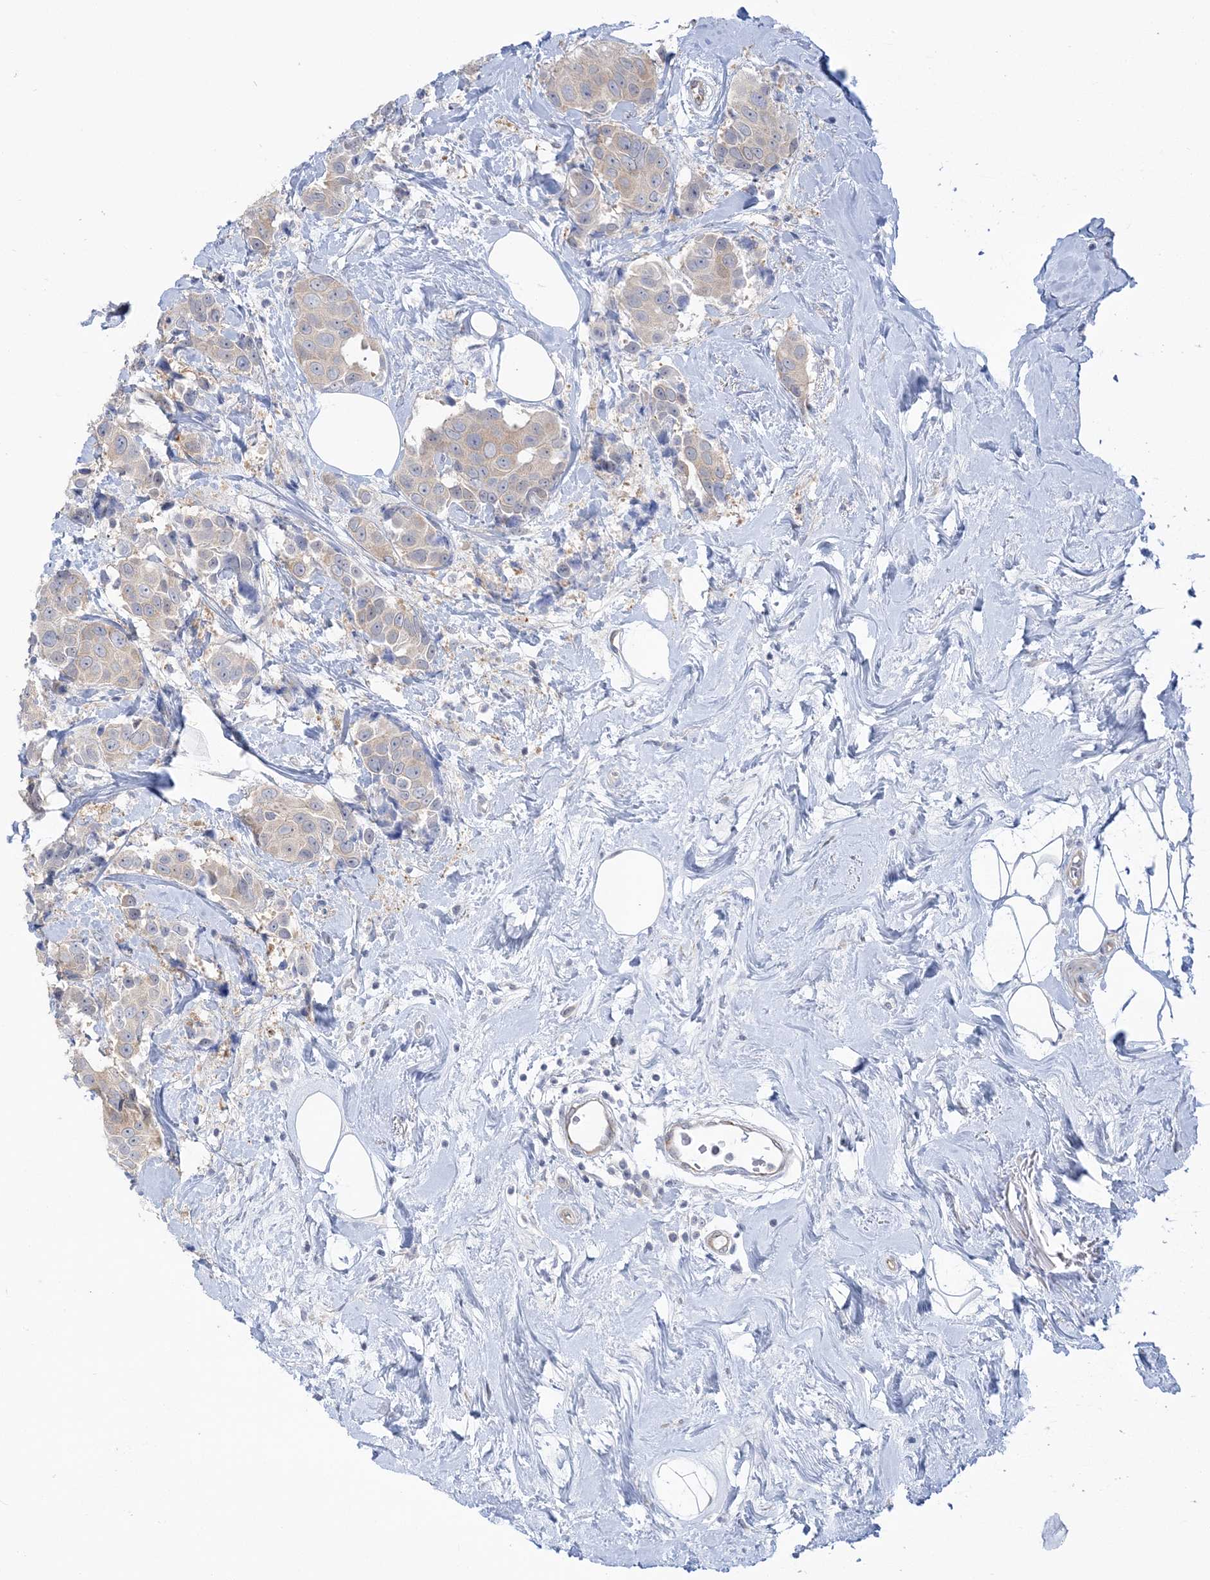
{"staining": {"intensity": "negative", "quantity": "none", "location": "none"}, "tissue": "breast cancer", "cell_type": "Tumor cells", "image_type": "cancer", "snomed": [{"axis": "morphology", "description": "Normal tissue, NOS"}, {"axis": "morphology", "description": "Duct carcinoma"}, {"axis": "topography", "description": "Breast"}], "caption": "Immunohistochemistry (IHC) micrograph of neoplastic tissue: human breast cancer stained with DAB reveals no significant protein staining in tumor cells.", "gene": "THADA", "patient": {"sex": "female", "age": 39}}